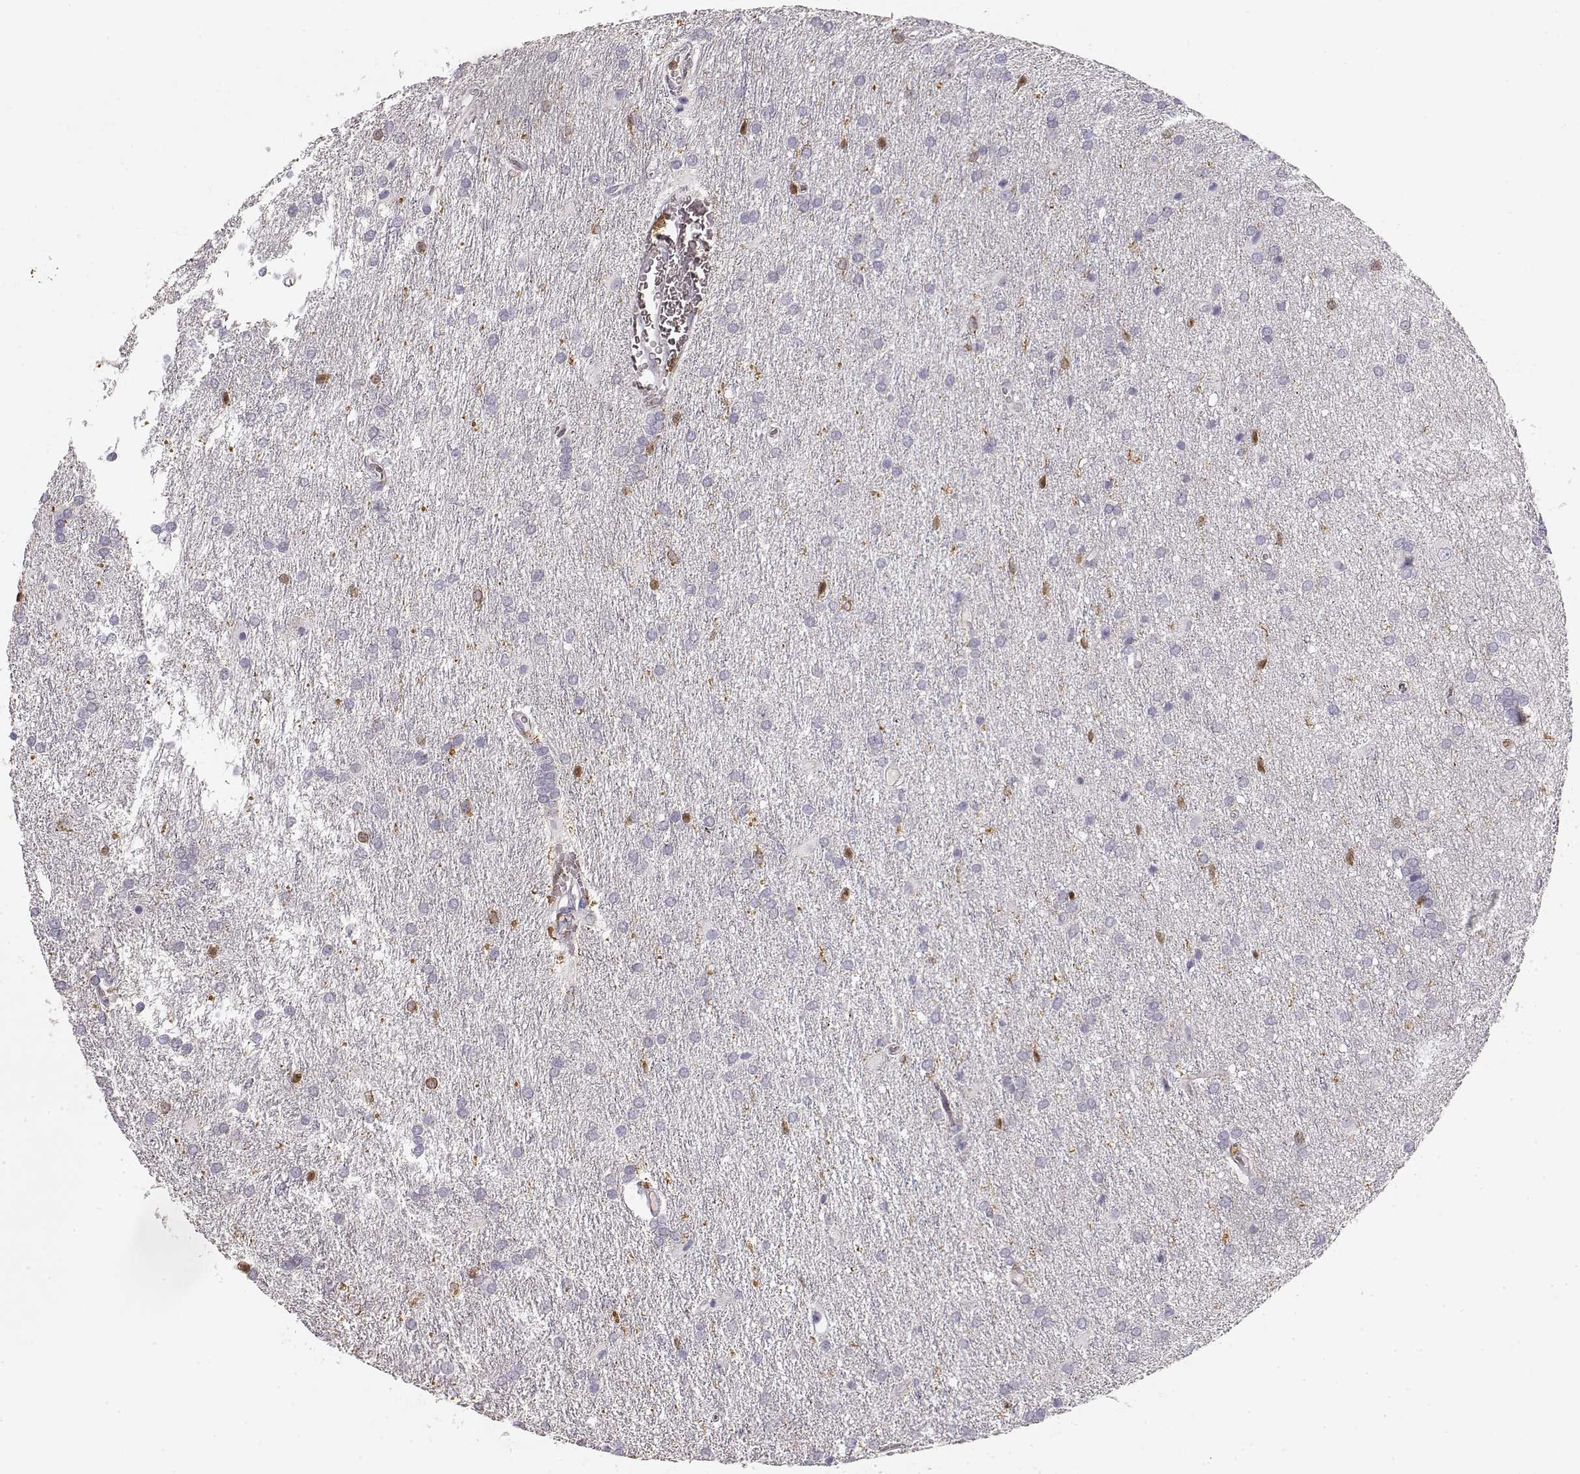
{"staining": {"intensity": "negative", "quantity": "none", "location": "none"}, "tissue": "glioma", "cell_type": "Tumor cells", "image_type": "cancer", "snomed": [{"axis": "morphology", "description": "Glioma, malignant, Low grade"}, {"axis": "topography", "description": "Brain"}], "caption": "Glioma was stained to show a protein in brown. There is no significant expression in tumor cells.", "gene": "VAV1", "patient": {"sex": "female", "age": 32}}